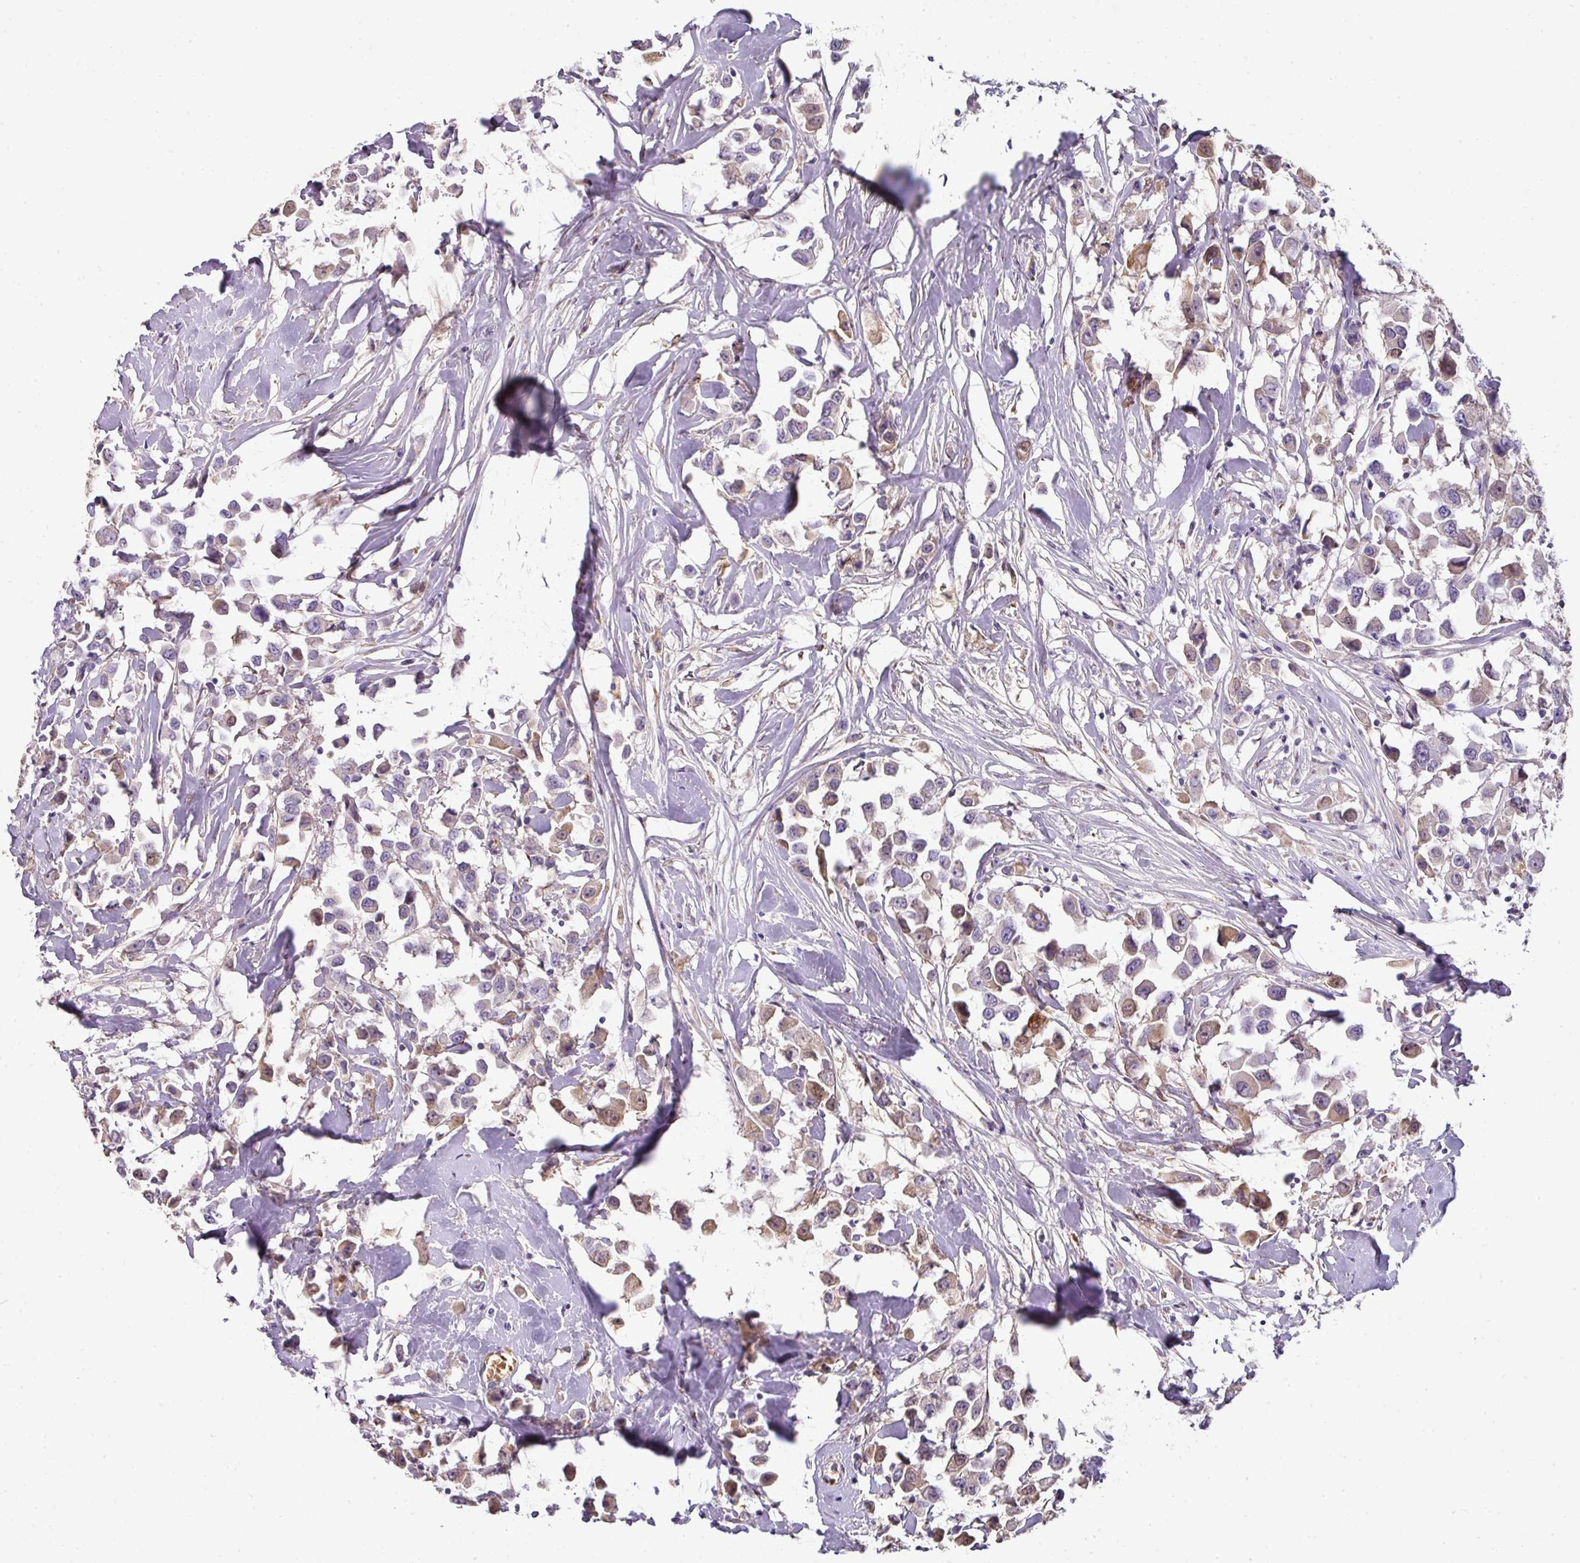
{"staining": {"intensity": "moderate", "quantity": "25%-75%", "location": "cytoplasmic/membranous"}, "tissue": "breast cancer", "cell_type": "Tumor cells", "image_type": "cancer", "snomed": [{"axis": "morphology", "description": "Duct carcinoma"}, {"axis": "topography", "description": "Breast"}], "caption": "Breast cancer (infiltrating ductal carcinoma) stained with DAB immunohistochemistry (IHC) reveals medium levels of moderate cytoplasmic/membranous staining in approximately 25%-75% of tumor cells.", "gene": "CCZ1", "patient": {"sex": "female", "age": 61}}